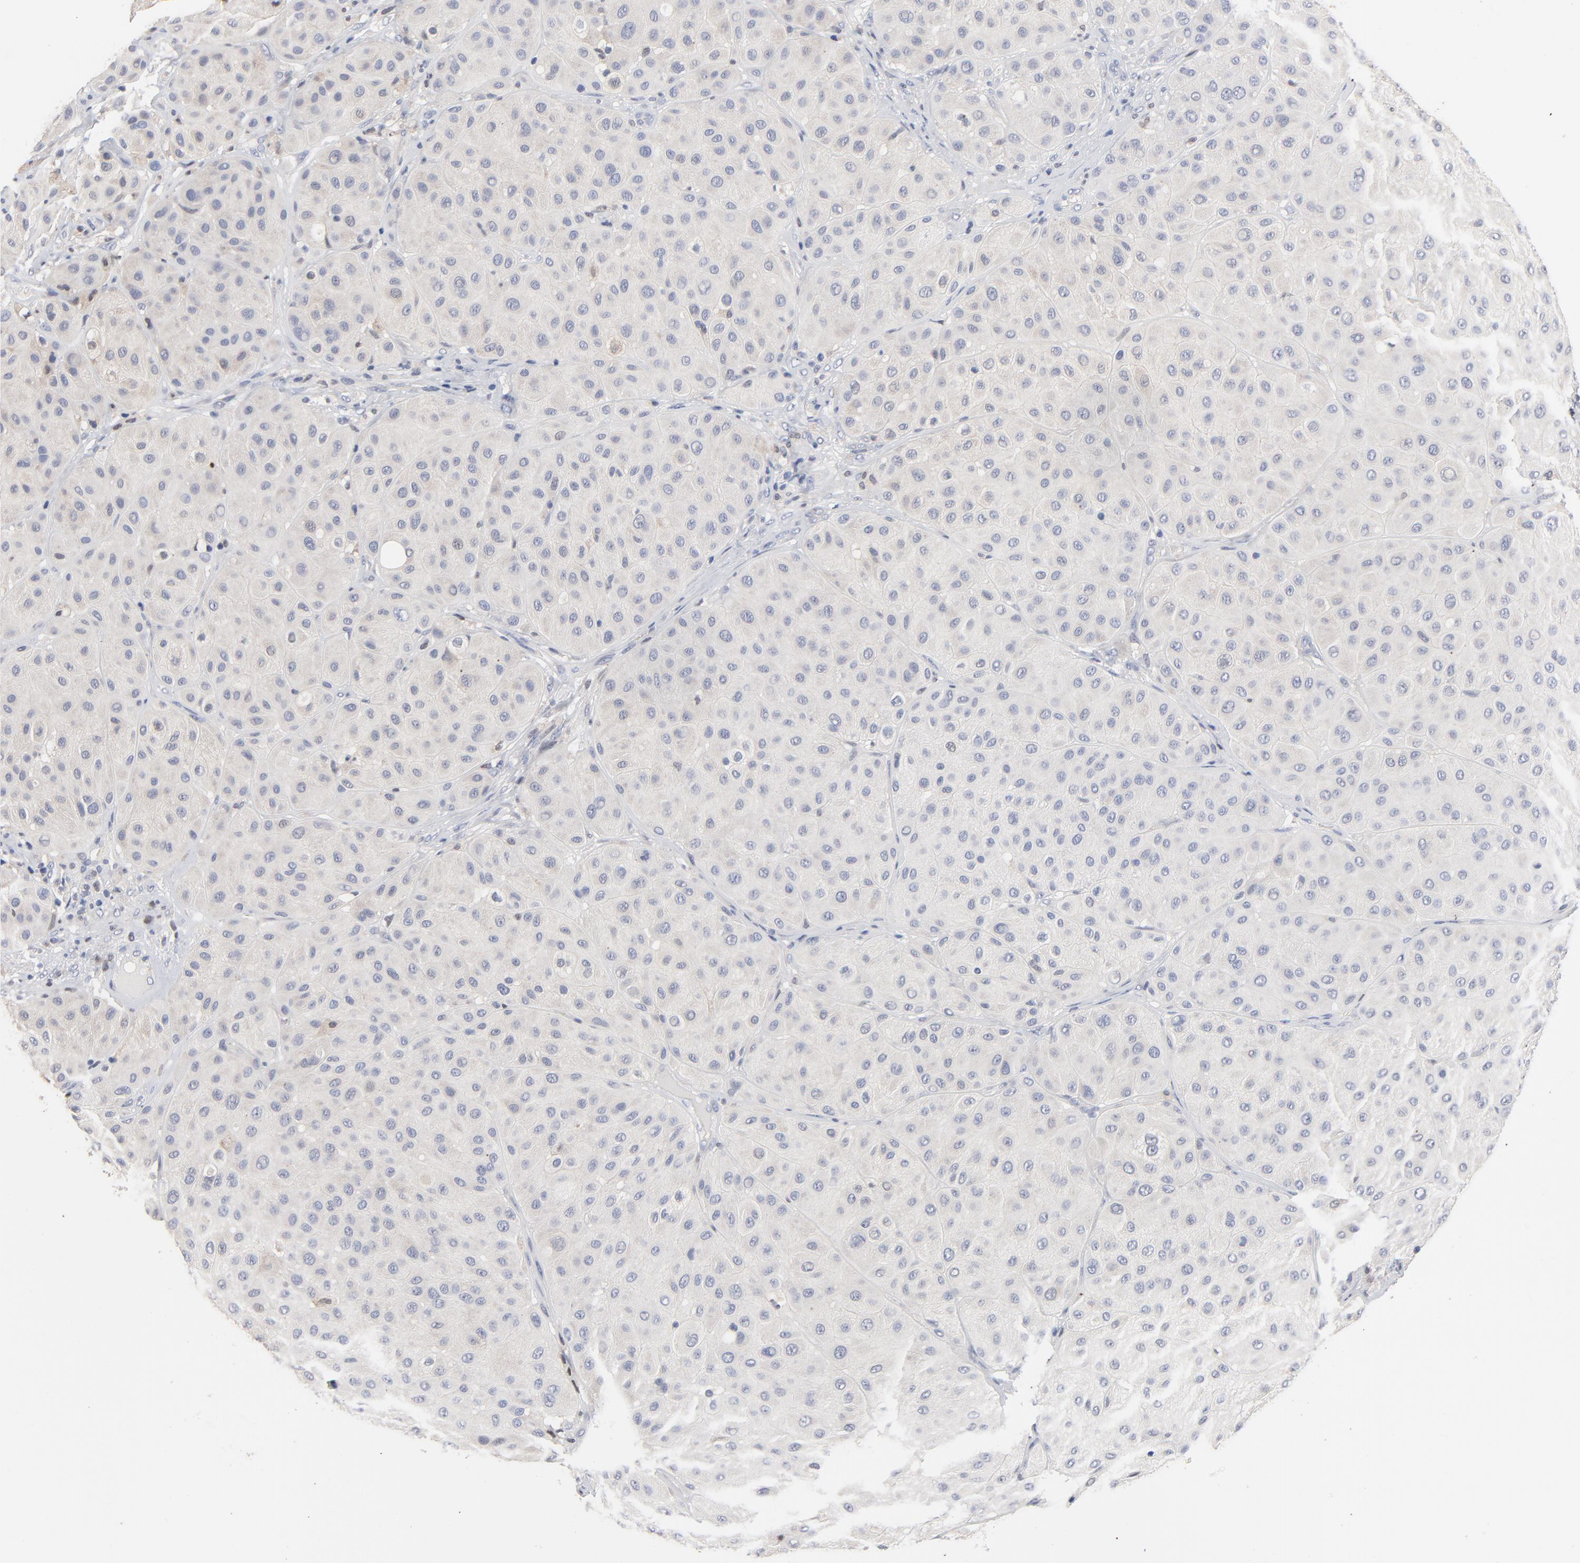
{"staining": {"intensity": "weak", "quantity": "<25%", "location": "cytoplasmic/membranous"}, "tissue": "melanoma", "cell_type": "Tumor cells", "image_type": "cancer", "snomed": [{"axis": "morphology", "description": "Normal tissue, NOS"}, {"axis": "morphology", "description": "Malignant melanoma, Metastatic site"}, {"axis": "topography", "description": "Skin"}], "caption": "The micrograph demonstrates no significant staining in tumor cells of melanoma. Nuclei are stained in blue.", "gene": "AADAC", "patient": {"sex": "male", "age": 41}}